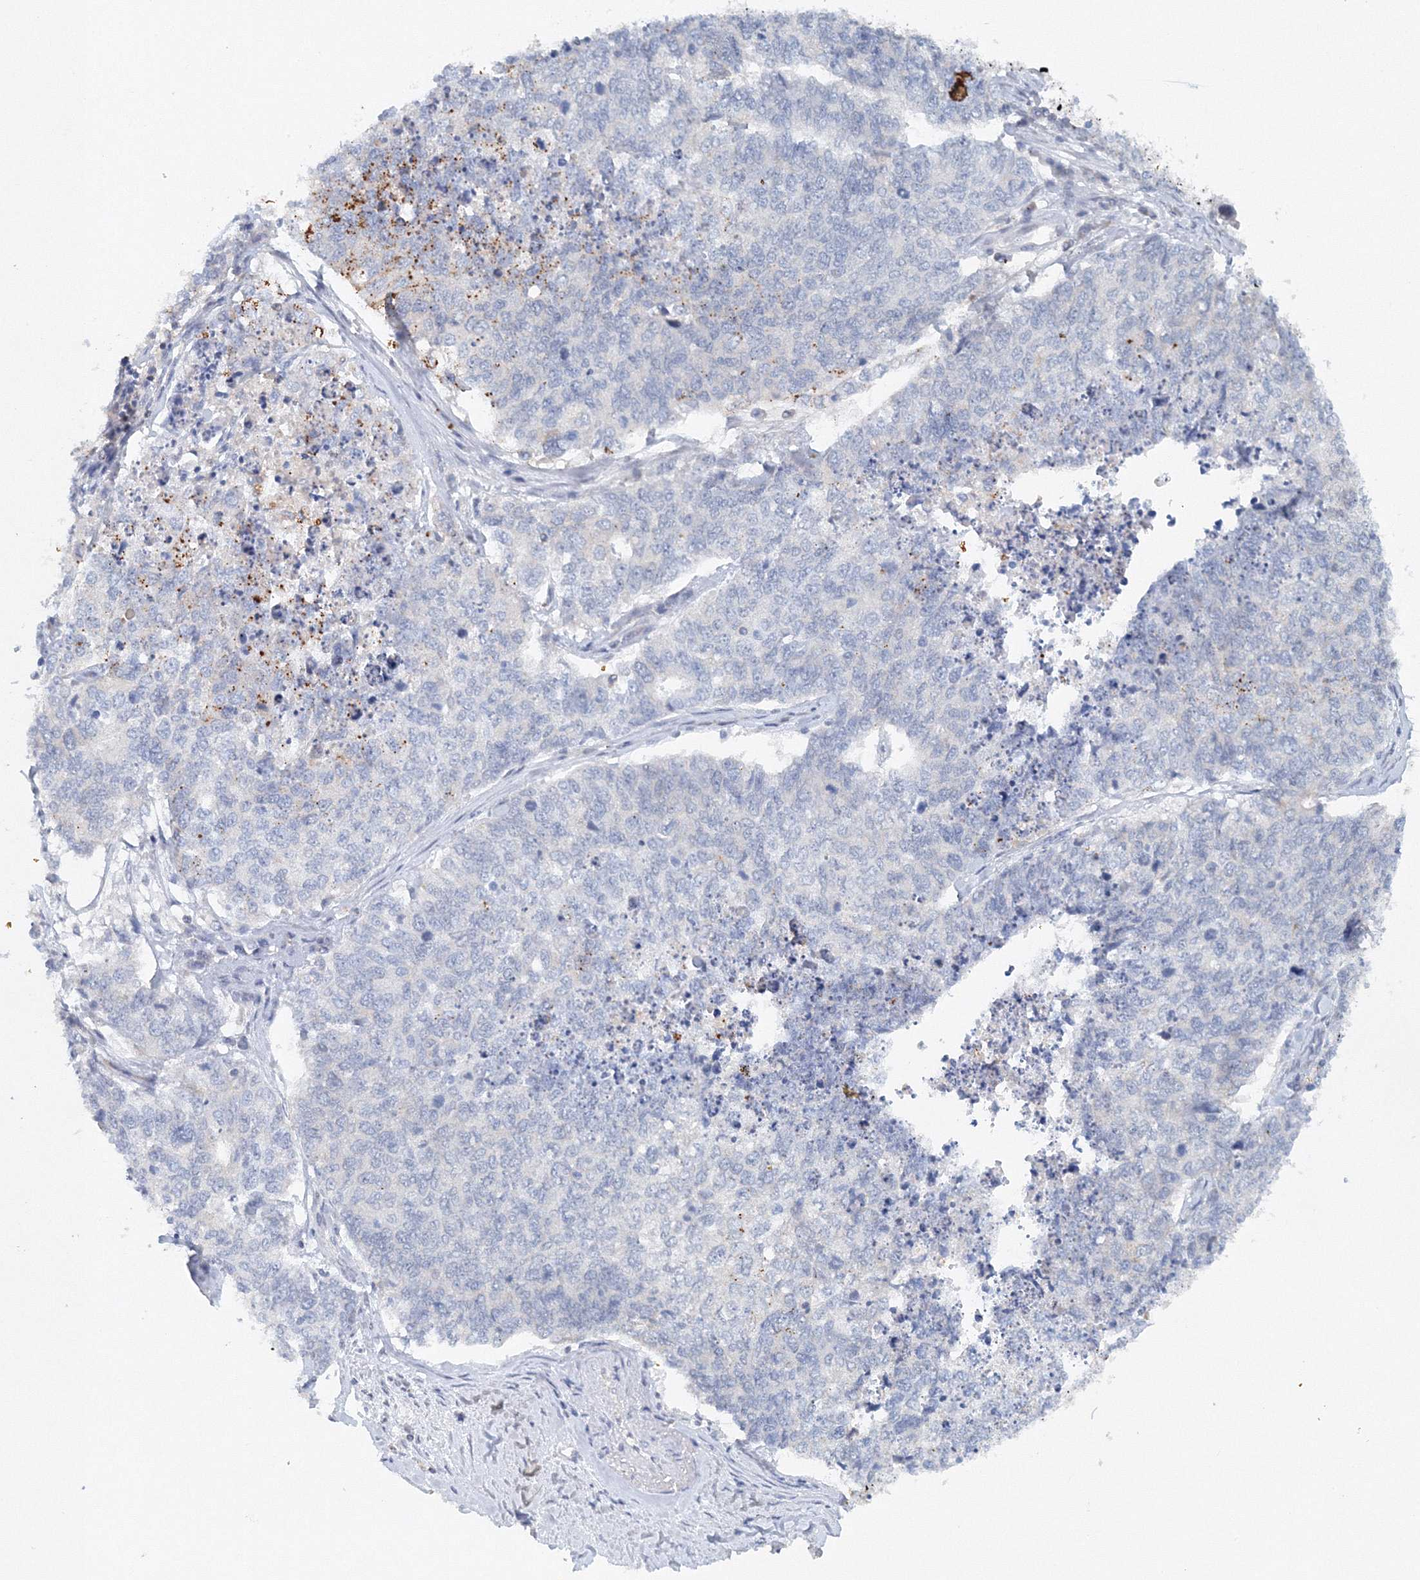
{"staining": {"intensity": "negative", "quantity": "none", "location": "none"}, "tissue": "cervical cancer", "cell_type": "Tumor cells", "image_type": "cancer", "snomed": [{"axis": "morphology", "description": "Squamous cell carcinoma, NOS"}, {"axis": "topography", "description": "Cervix"}], "caption": "Cervical cancer was stained to show a protein in brown. There is no significant expression in tumor cells.", "gene": "SH3BP5", "patient": {"sex": "female", "age": 63}}